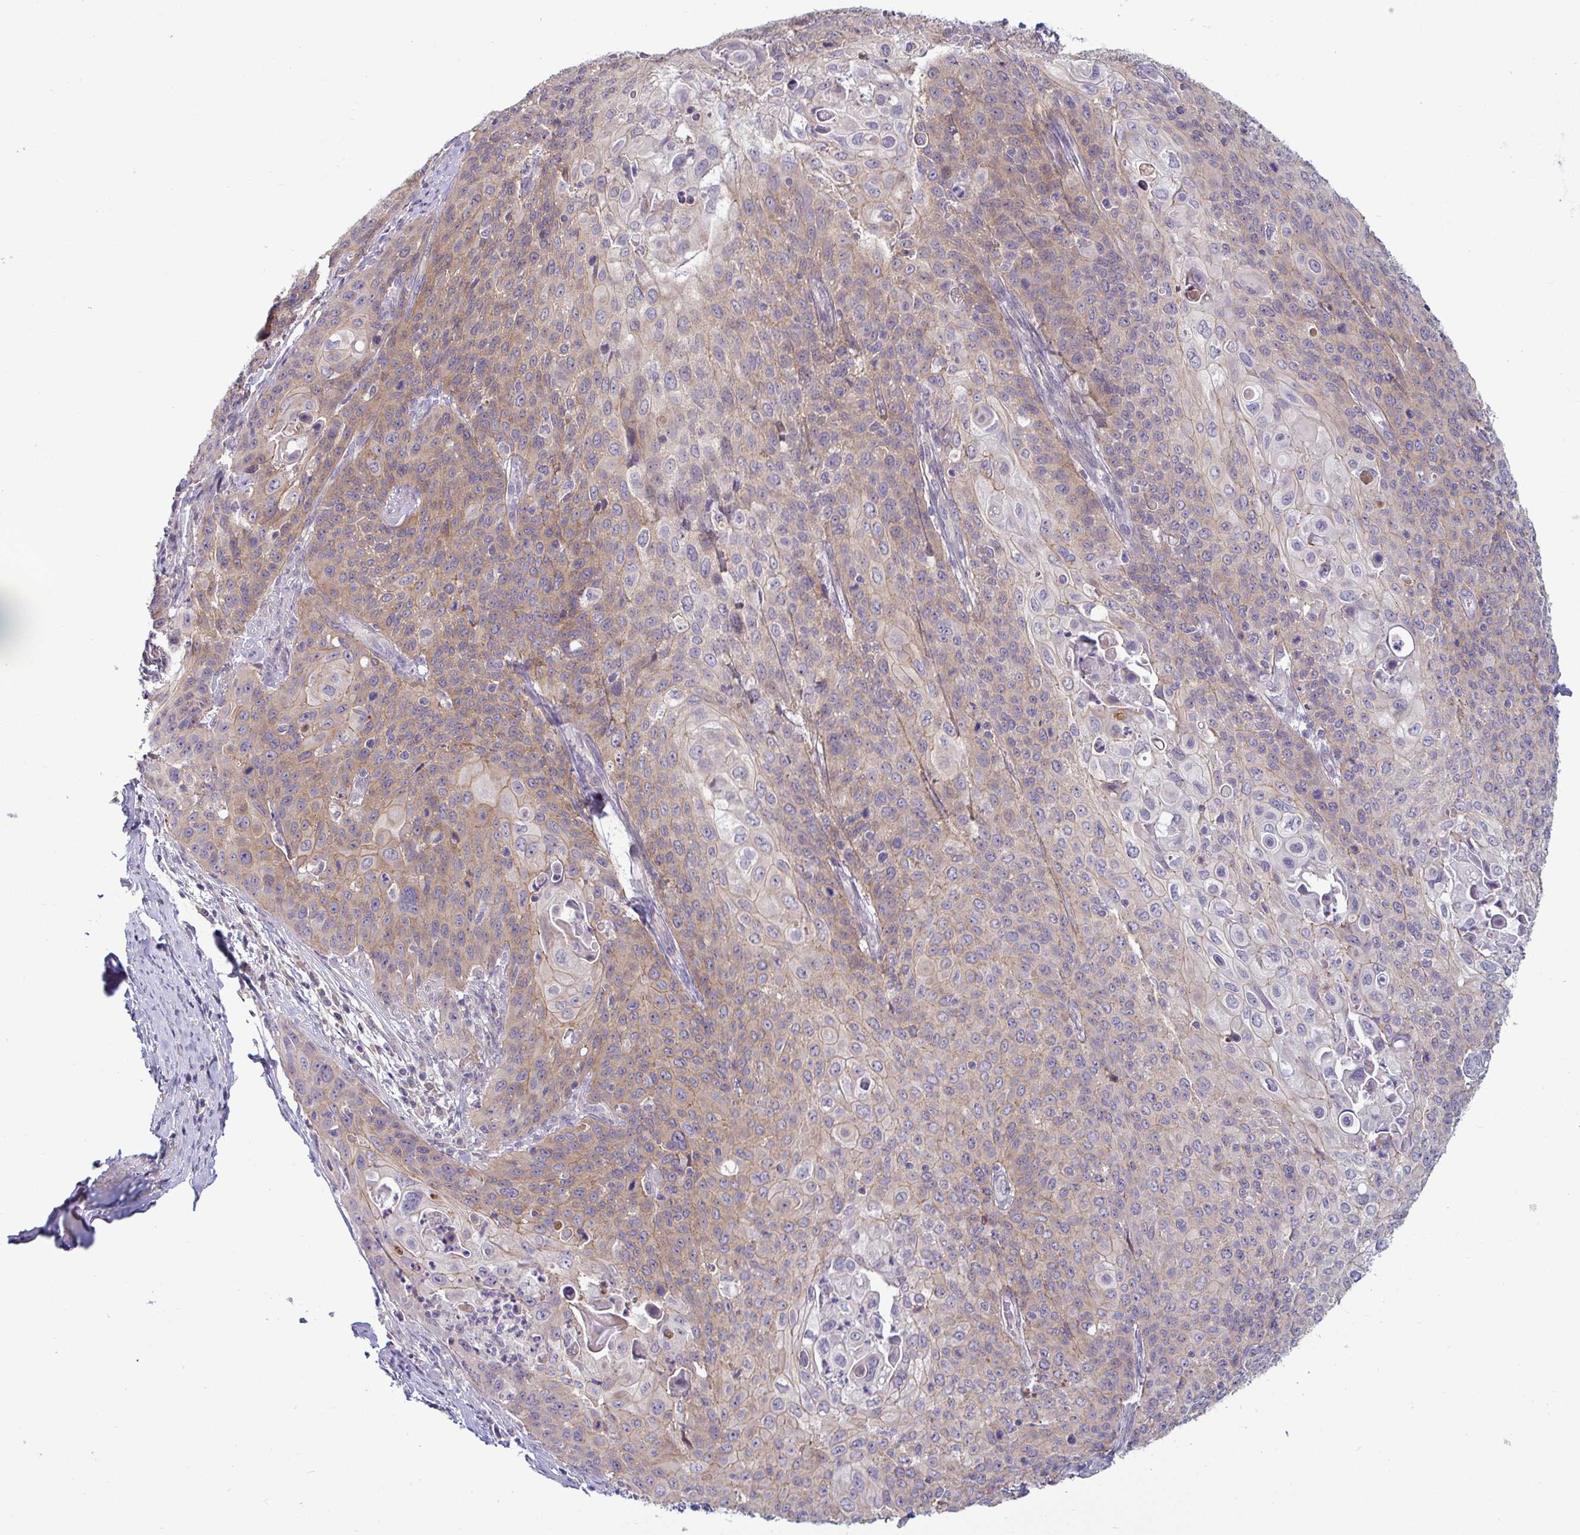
{"staining": {"intensity": "moderate", "quantity": "25%-75%", "location": "cytoplasmic/membranous"}, "tissue": "cervical cancer", "cell_type": "Tumor cells", "image_type": "cancer", "snomed": [{"axis": "morphology", "description": "Squamous cell carcinoma, NOS"}, {"axis": "topography", "description": "Cervix"}], "caption": "Cervical squamous cell carcinoma tissue reveals moderate cytoplasmic/membranous expression in approximately 25%-75% of tumor cells, visualized by immunohistochemistry. The staining was performed using DAB to visualize the protein expression in brown, while the nuclei were stained in blue with hematoxylin (Magnification: 20x).", "gene": "GSTM1", "patient": {"sex": "female", "age": 65}}